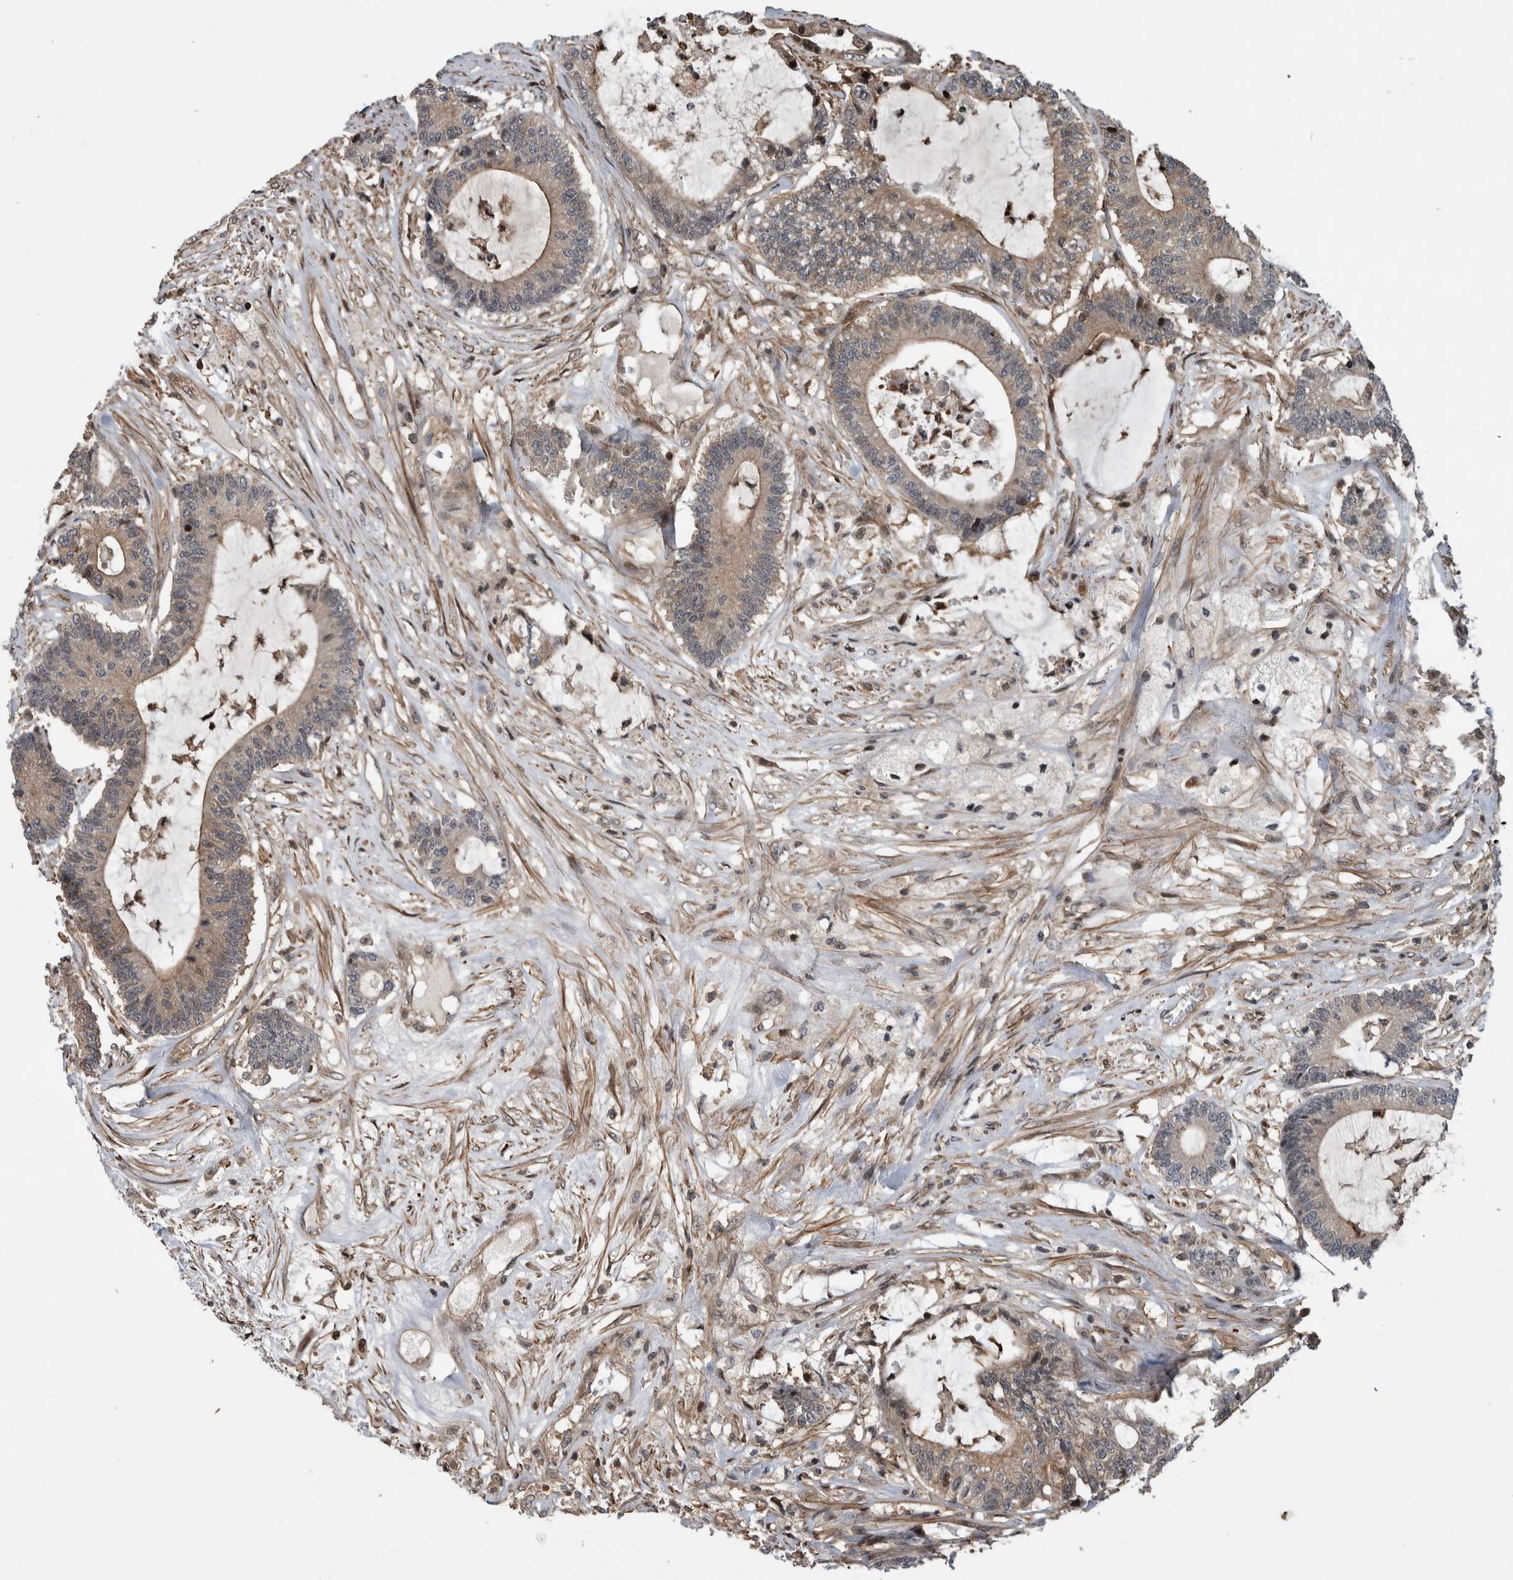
{"staining": {"intensity": "weak", "quantity": ">75%", "location": "cytoplasmic/membranous"}, "tissue": "colorectal cancer", "cell_type": "Tumor cells", "image_type": "cancer", "snomed": [{"axis": "morphology", "description": "Adenocarcinoma, NOS"}, {"axis": "topography", "description": "Colon"}], "caption": "Colorectal adenocarcinoma stained with immunohistochemistry (IHC) displays weak cytoplasmic/membranous expression in approximately >75% of tumor cells. The protein of interest is stained brown, and the nuclei are stained in blue (DAB IHC with brightfield microscopy, high magnification).", "gene": "ARFGEF1", "patient": {"sex": "female", "age": 84}}